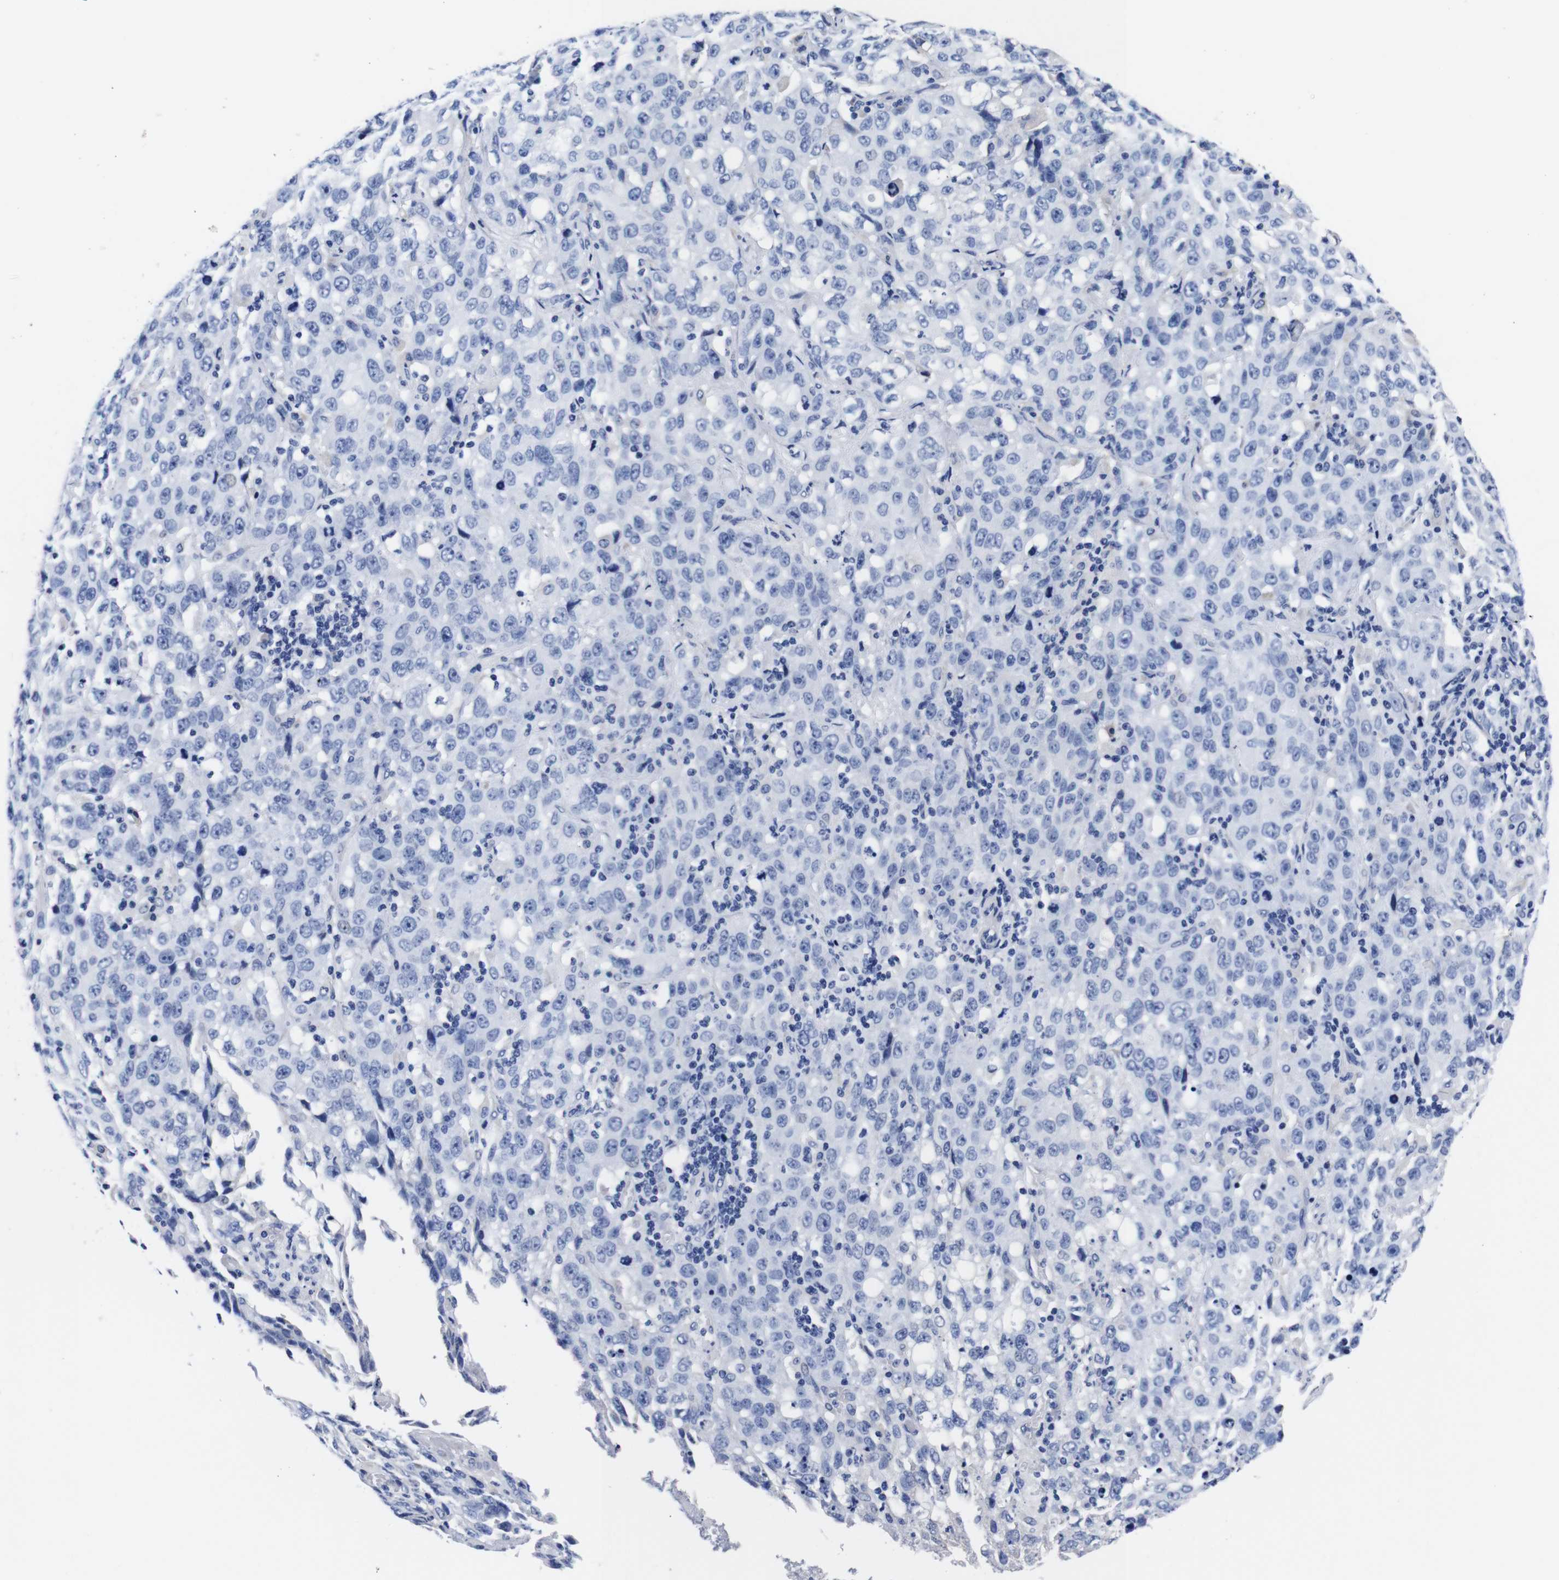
{"staining": {"intensity": "negative", "quantity": "none", "location": "none"}, "tissue": "stomach cancer", "cell_type": "Tumor cells", "image_type": "cancer", "snomed": [{"axis": "morphology", "description": "Normal tissue, NOS"}, {"axis": "morphology", "description": "Adenocarcinoma, NOS"}, {"axis": "topography", "description": "Stomach"}], "caption": "Immunohistochemistry histopathology image of neoplastic tissue: human stomach cancer stained with DAB displays no significant protein expression in tumor cells.", "gene": "CLEC4G", "patient": {"sex": "male", "age": 48}}